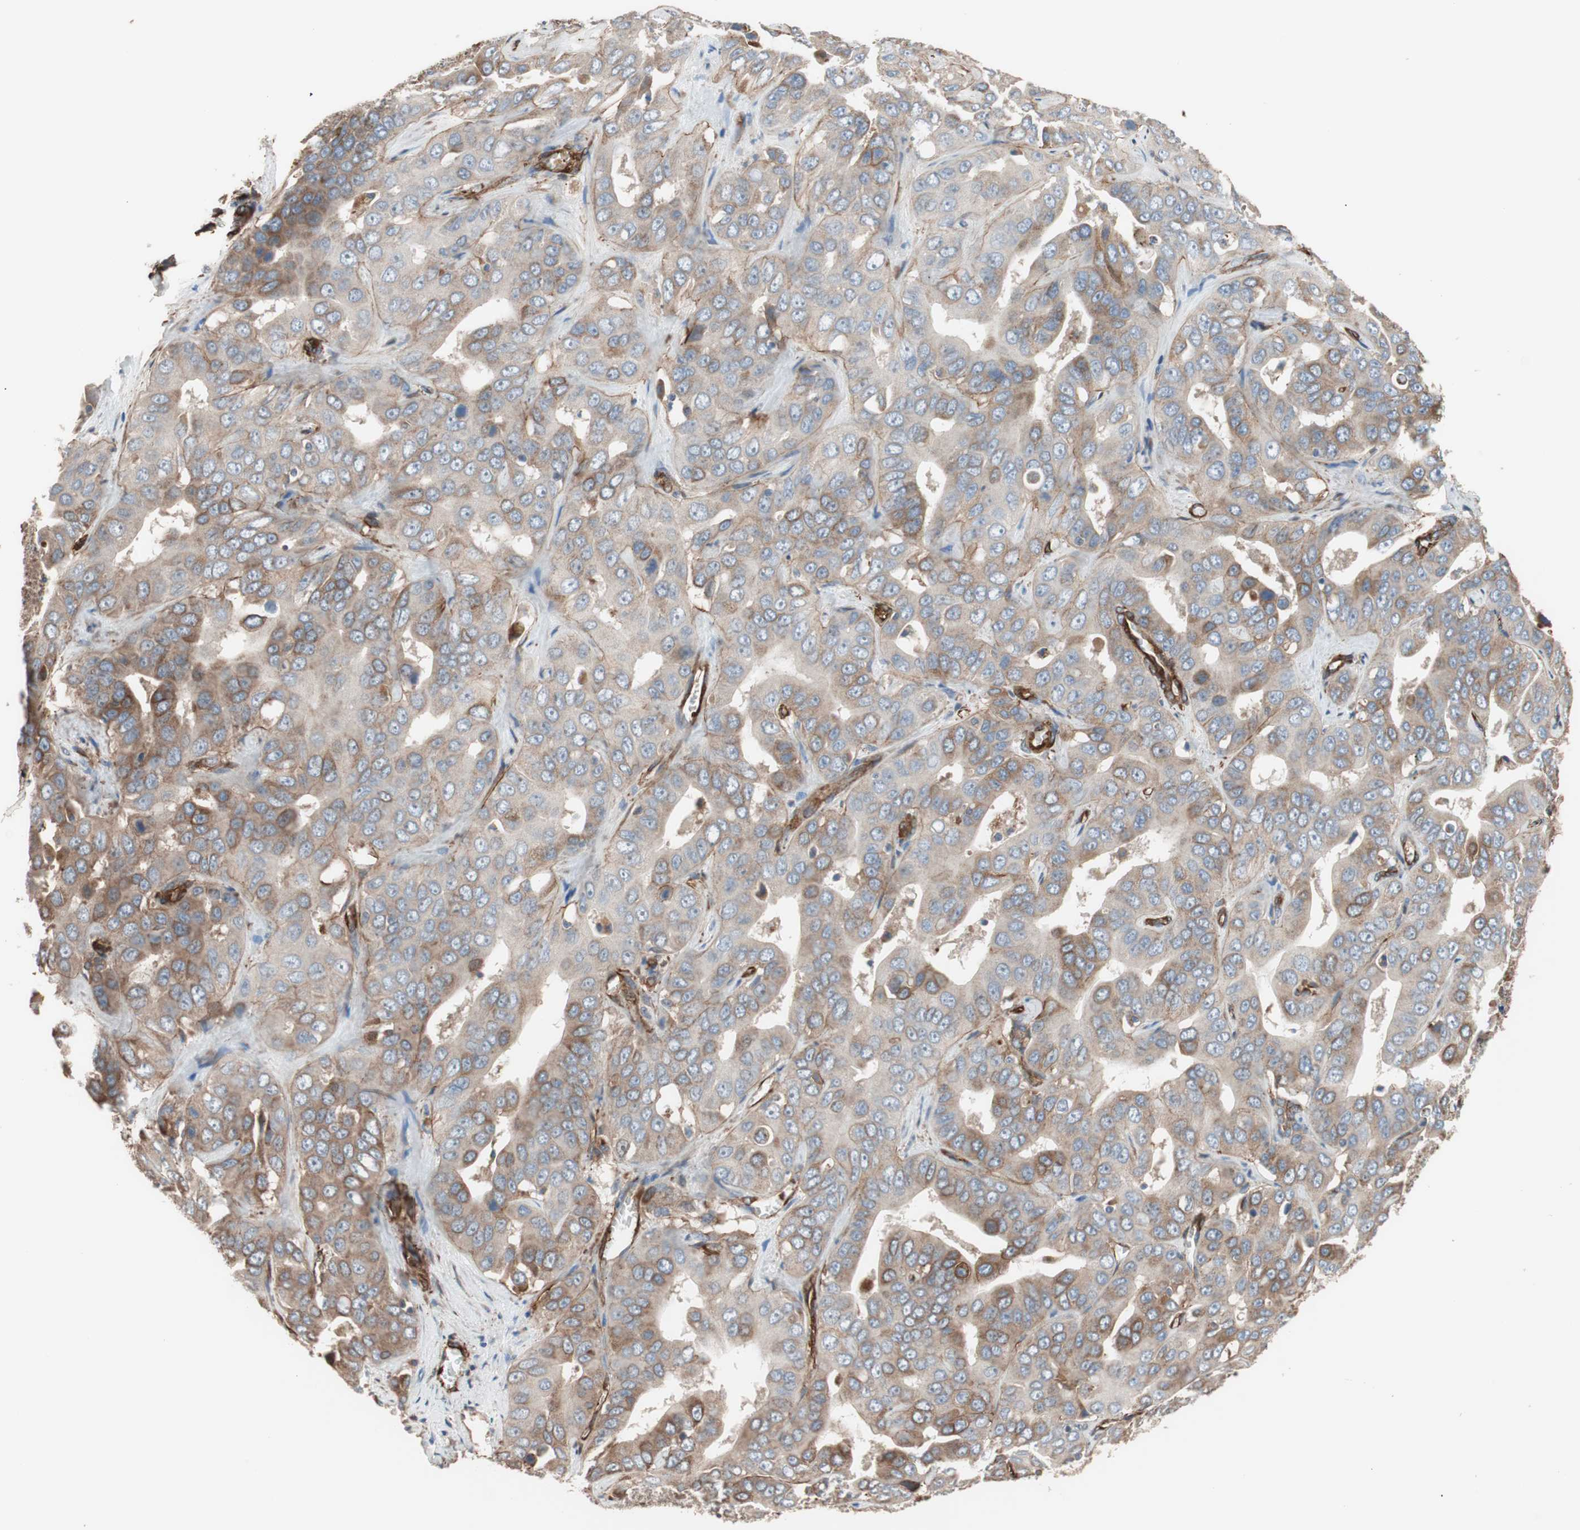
{"staining": {"intensity": "moderate", "quantity": ">75%", "location": "cytoplasmic/membranous"}, "tissue": "liver cancer", "cell_type": "Tumor cells", "image_type": "cancer", "snomed": [{"axis": "morphology", "description": "Cholangiocarcinoma"}, {"axis": "topography", "description": "Liver"}], "caption": "Moderate cytoplasmic/membranous staining is identified in approximately >75% of tumor cells in liver cholangiocarcinoma.", "gene": "GPSM2", "patient": {"sex": "female", "age": 52}}